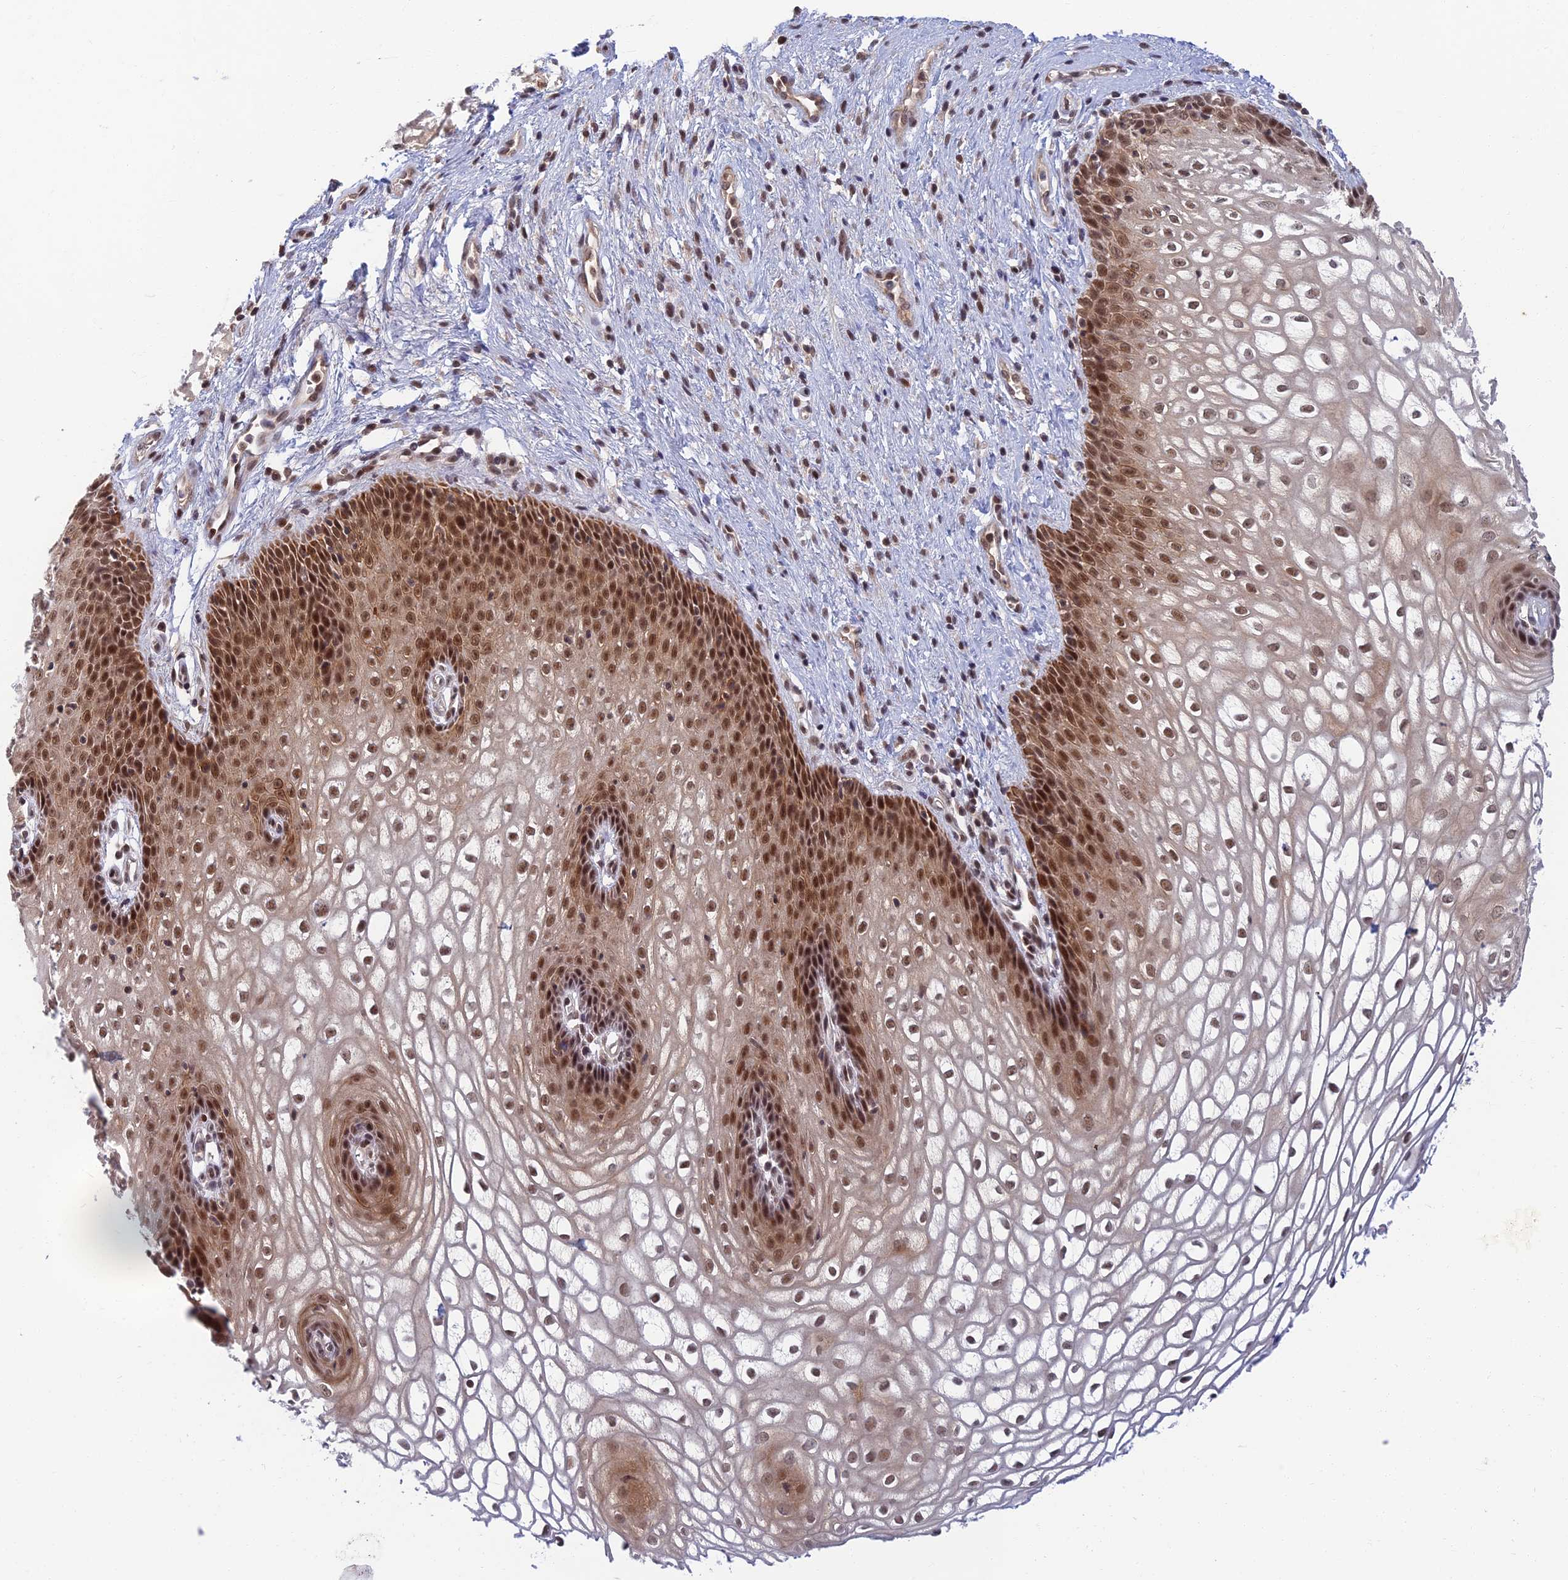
{"staining": {"intensity": "strong", "quantity": ">75%", "location": "nuclear"}, "tissue": "vagina", "cell_type": "Squamous epithelial cells", "image_type": "normal", "snomed": [{"axis": "morphology", "description": "Normal tissue, NOS"}, {"axis": "topography", "description": "Vagina"}], "caption": "Immunohistochemistry (IHC) staining of benign vagina, which exhibits high levels of strong nuclear staining in approximately >75% of squamous epithelial cells indicating strong nuclear protein positivity. The staining was performed using DAB (brown) for protein detection and nuclei were counterstained in hematoxylin (blue).", "gene": "TCEA2", "patient": {"sex": "female", "age": 34}}